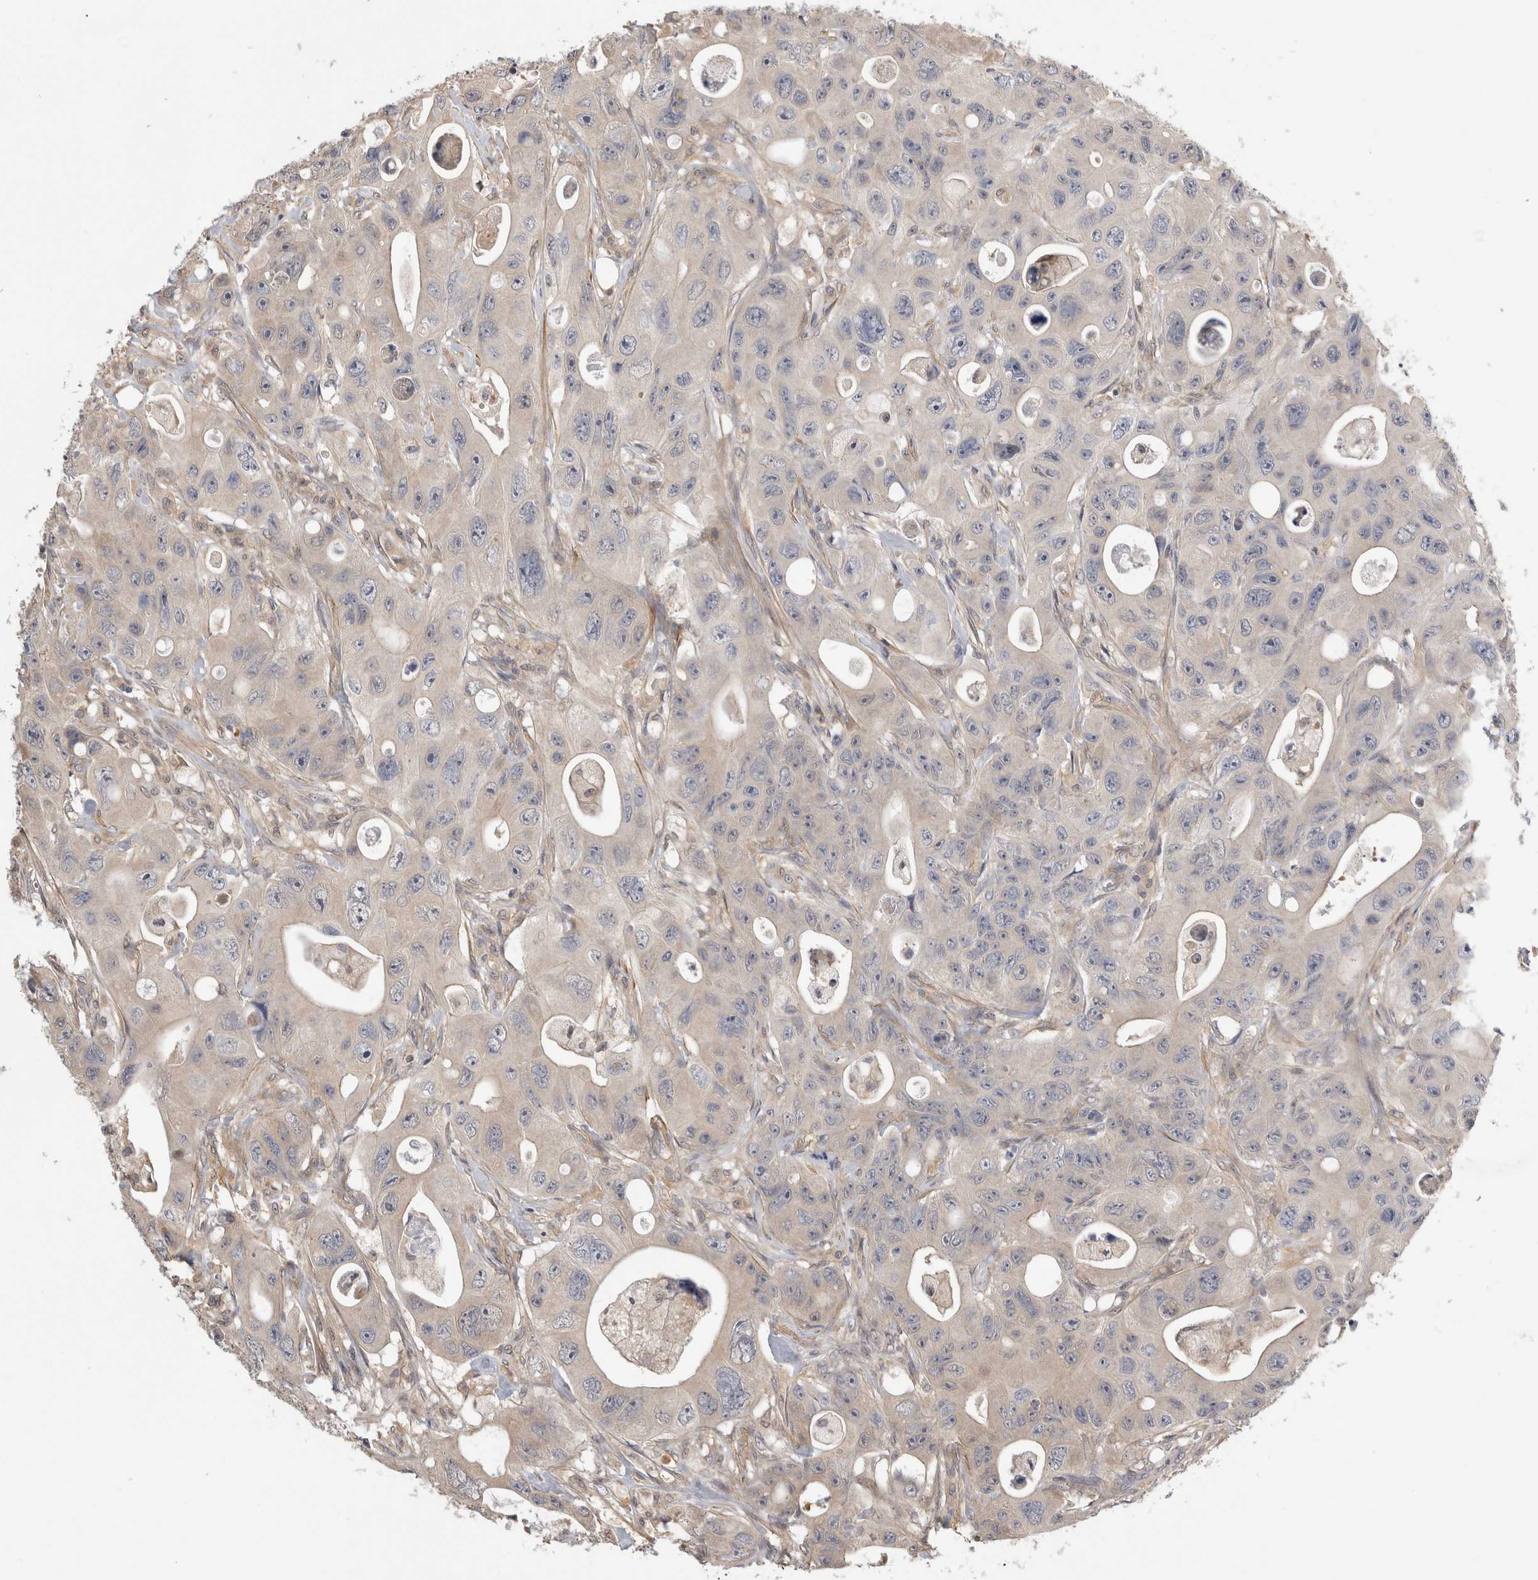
{"staining": {"intensity": "negative", "quantity": "none", "location": "none"}, "tissue": "colorectal cancer", "cell_type": "Tumor cells", "image_type": "cancer", "snomed": [{"axis": "morphology", "description": "Adenocarcinoma, NOS"}, {"axis": "topography", "description": "Colon"}], "caption": "The histopathology image demonstrates no staining of tumor cells in colorectal adenocarcinoma.", "gene": "PGM1", "patient": {"sex": "female", "age": 46}}